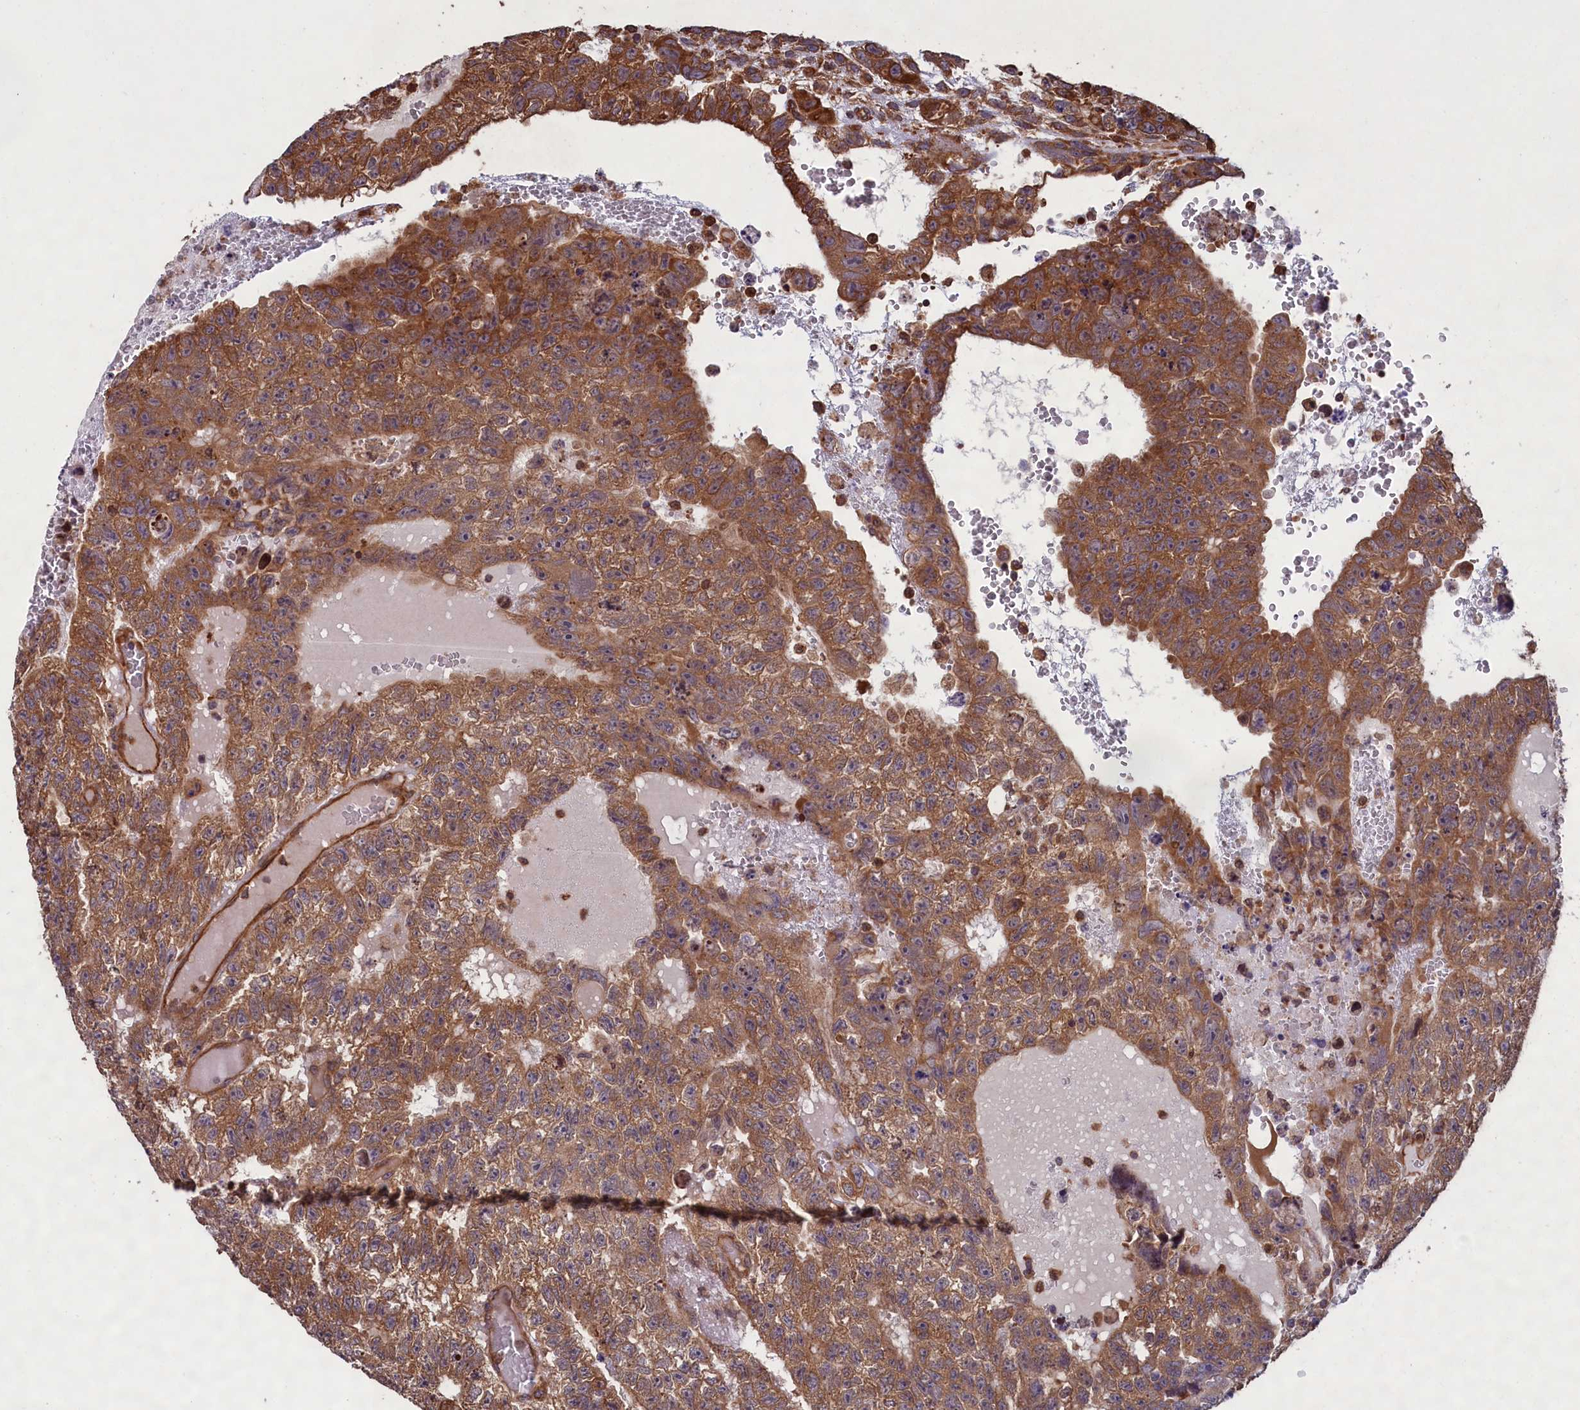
{"staining": {"intensity": "strong", "quantity": "25%-75%", "location": "cytoplasmic/membranous"}, "tissue": "testis cancer", "cell_type": "Tumor cells", "image_type": "cancer", "snomed": [{"axis": "morphology", "description": "Carcinoma, Embryonal, NOS"}, {"axis": "topography", "description": "Testis"}], "caption": "Human testis cancer (embryonal carcinoma) stained with a protein marker reveals strong staining in tumor cells.", "gene": "CCDC124", "patient": {"sex": "male", "age": 26}}